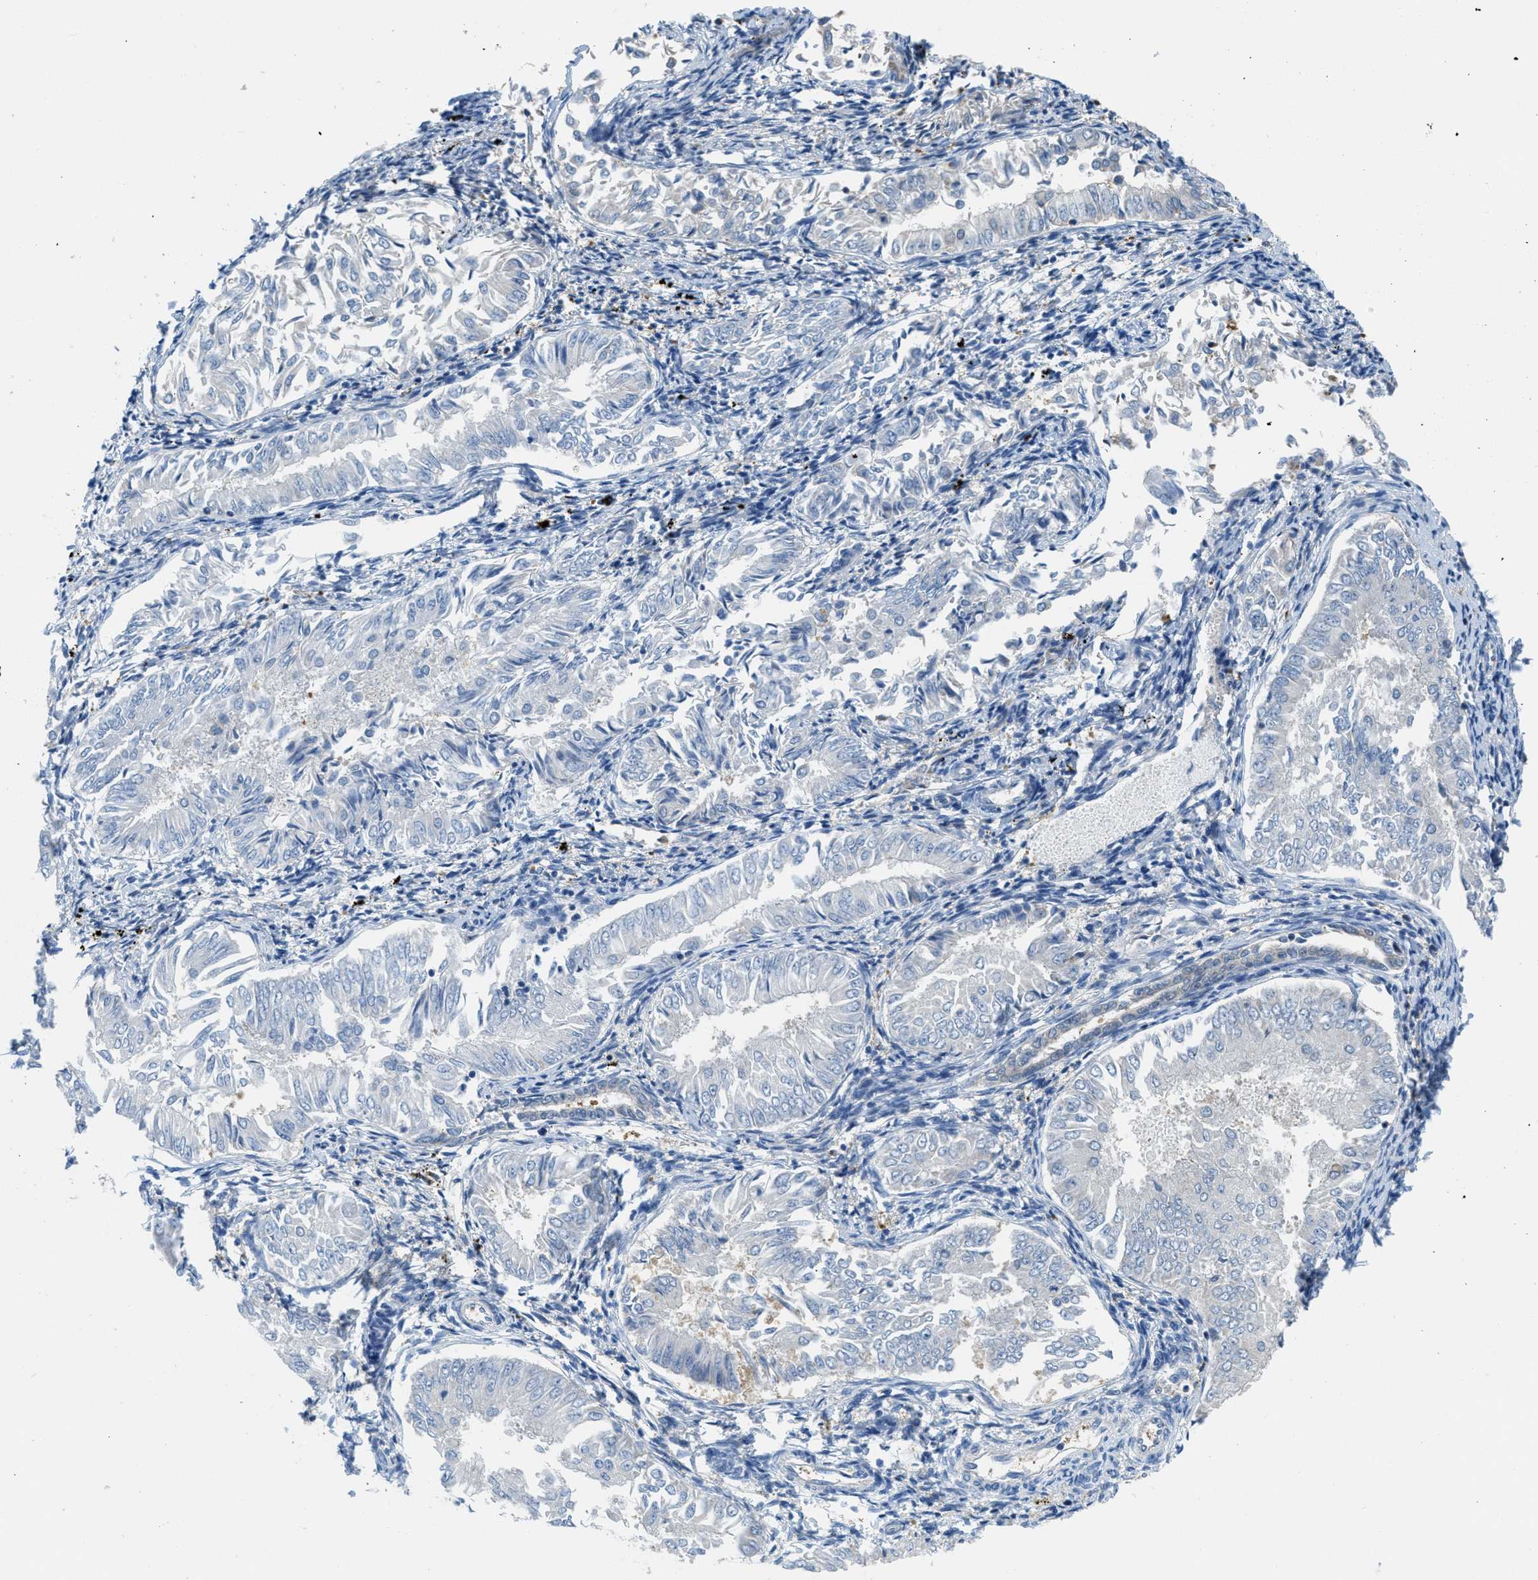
{"staining": {"intensity": "negative", "quantity": "none", "location": "none"}, "tissue": "endometrial cancer", "cell_type": "Tumor cells", "image_type": "cancer", "snomed": [{"axis": "morphology", "description": "Adenocarcinoma, NOS"}, {"axis": "topography", "description": "Endometrium"}], "caption": "High magnification brightfield microscopy of endometrial adenocarcinoma stained with DAB (brown) and counterstained with hematoxylin (blue): tumor cells show no significant positivity.", "gene": "PIP5K1C", "patient": {"sex": "female", "age": 53}}